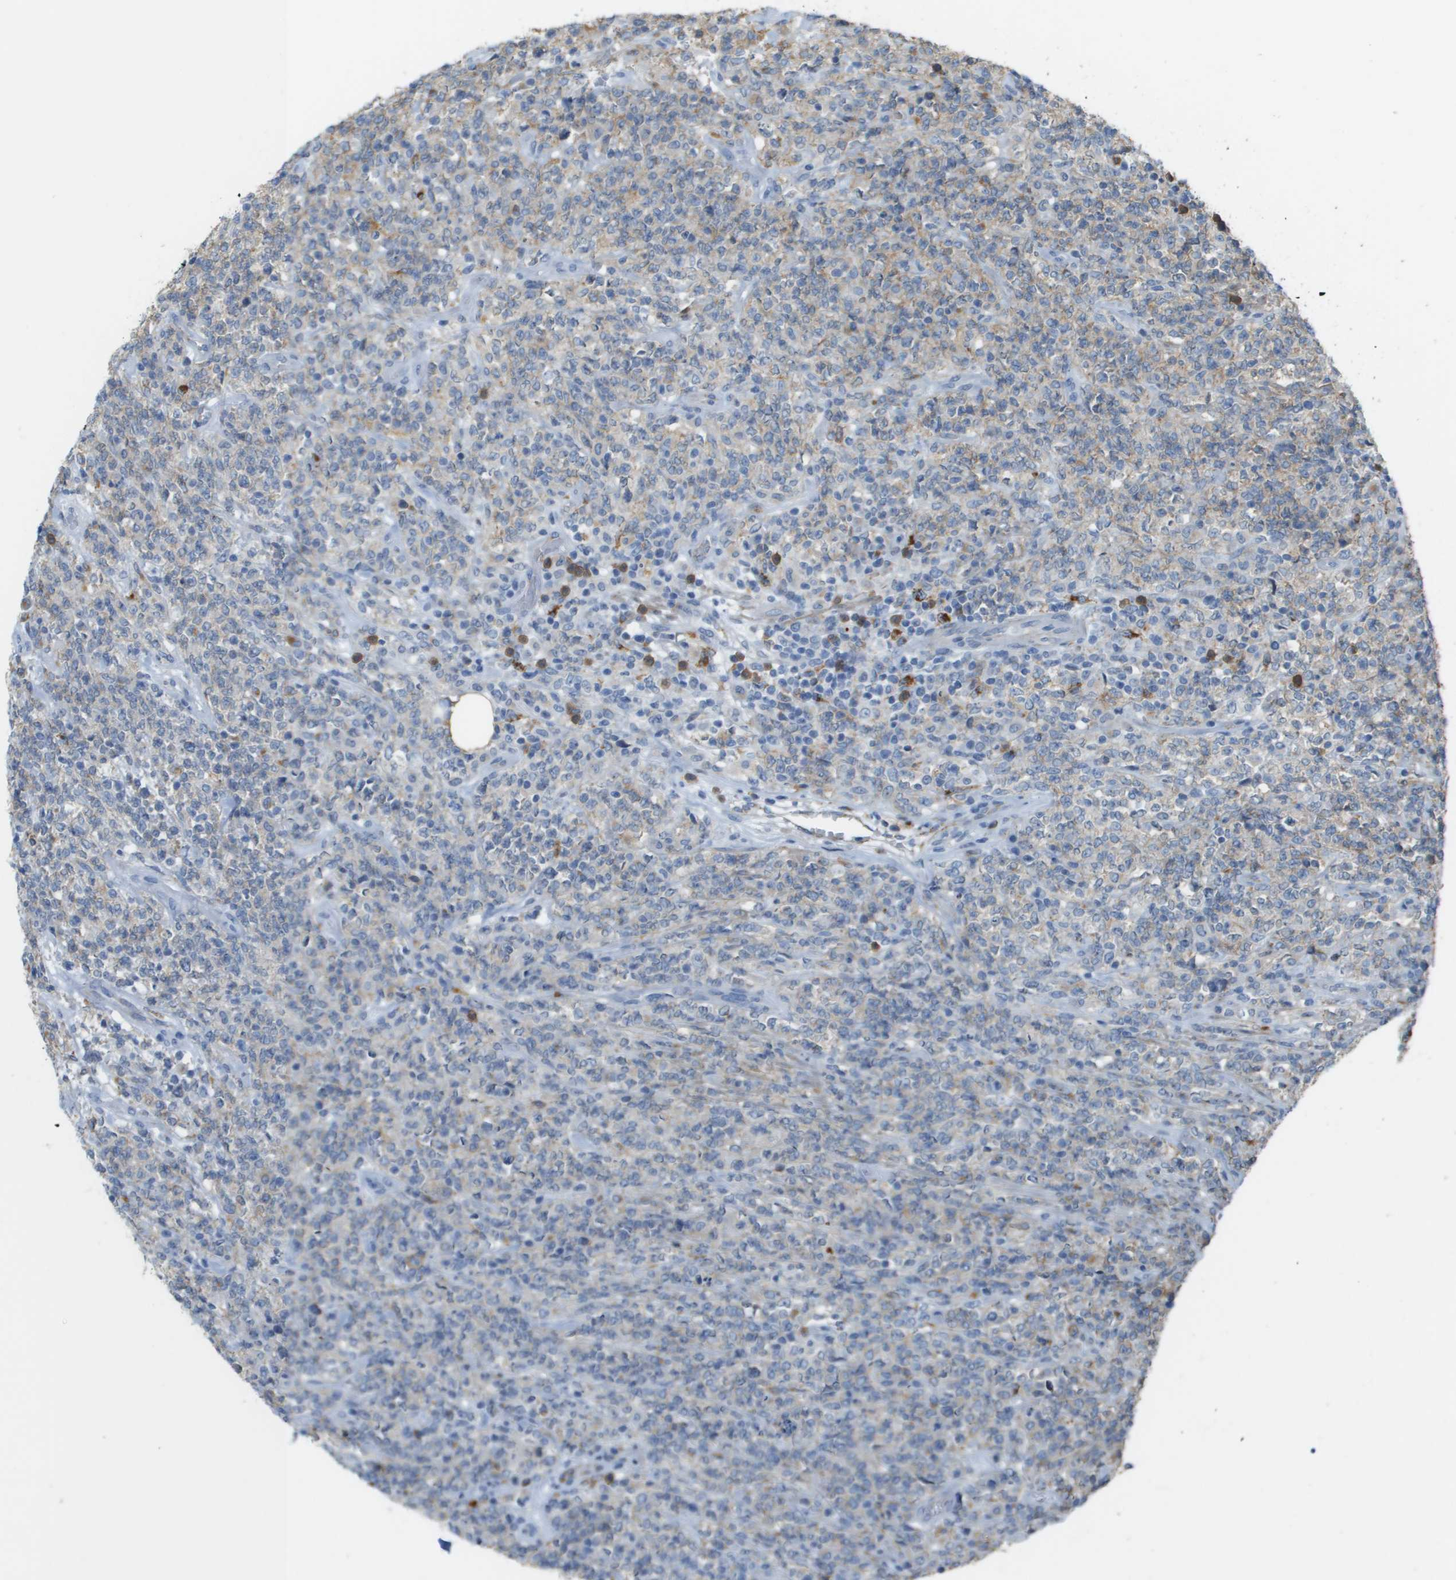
{"staining": {"intensity": "weak", "quantity": "<25%", "location": "cytoplasmic/membranous"}, "tissue": "lymphoma", "cell_type": "Tumor cells", "image_type": "cancer", "snomed": [{"axis": "morphology", "description": "Malignant lymphoma, non-Hodgkin's type, High grade"}, {"axis": "topography", "description": "Soft tissue"}], "caption": "Immunohistochemistry (IHC) photomicrograph of neoplastic tissue: human high-grade malignant lymphoma, non-Hodgkin's type stained with DAB shows no significant protein positivity in tumor cells.", "gene": "ZBTB43", "patient": {"sex": "male", "age": 18}}